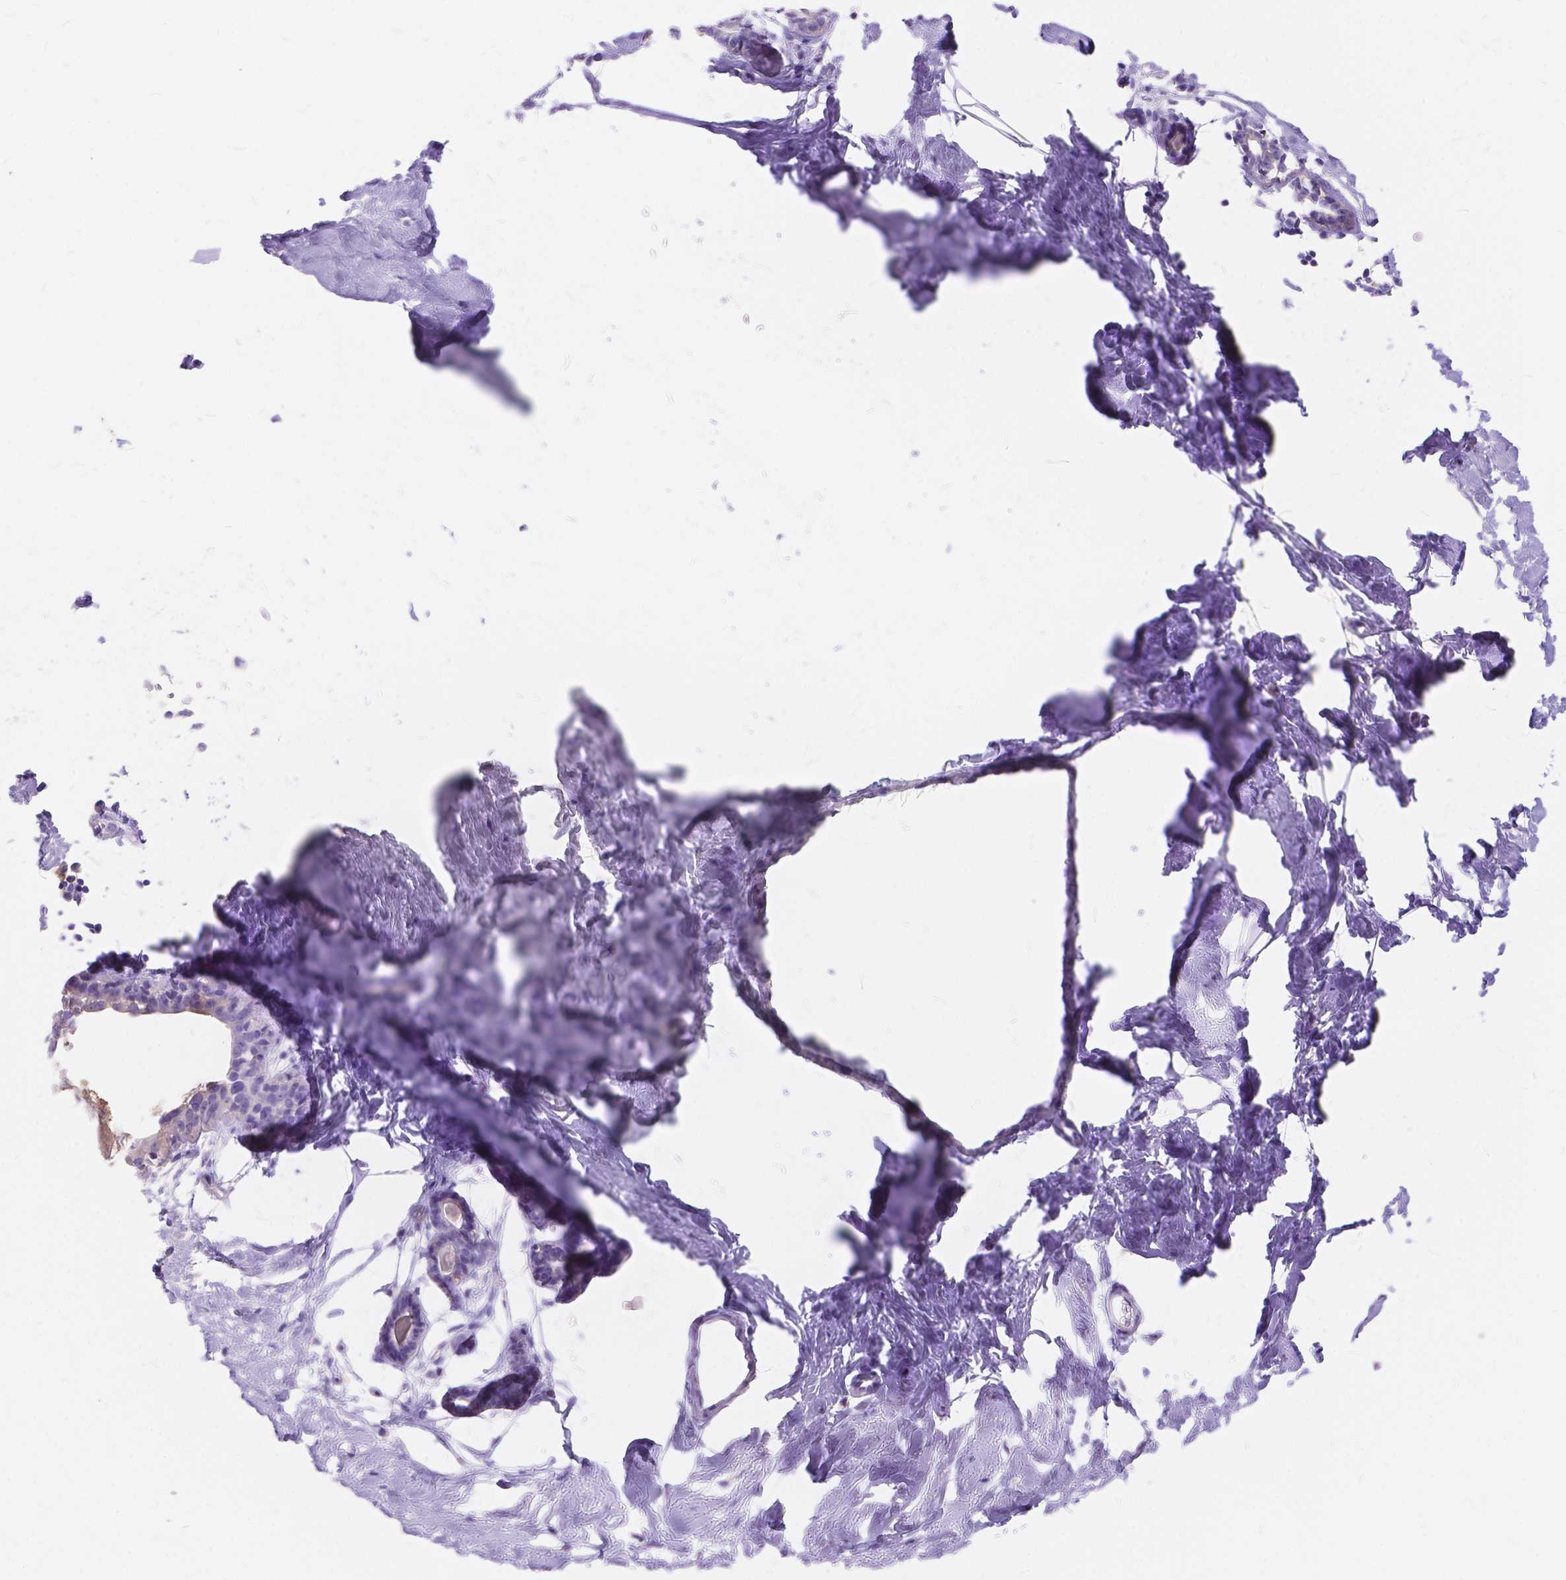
{"staining": {"intensity": "weak", "quantity": "25%-75%", "location": "cytoplasmic/membranous"}, "tissue": "breast", "cell_type": "Adipocytes", "image_type": "normal", "snomed": [{"axis": "morphology", "description": "Normal tissue, NOS"}, {"axis": "topography", "description": "Breast"}], "caption": "Brown immunohistochemical staining in normal breast shows weak cytoplasmic/membranous expression in about 25%-75% of adipocytes. (brown staining indicates protein expression, while blue staining denotes nuclei).", "gene": "FOXL2", "patient": {"sex": "female", "age": 45}}